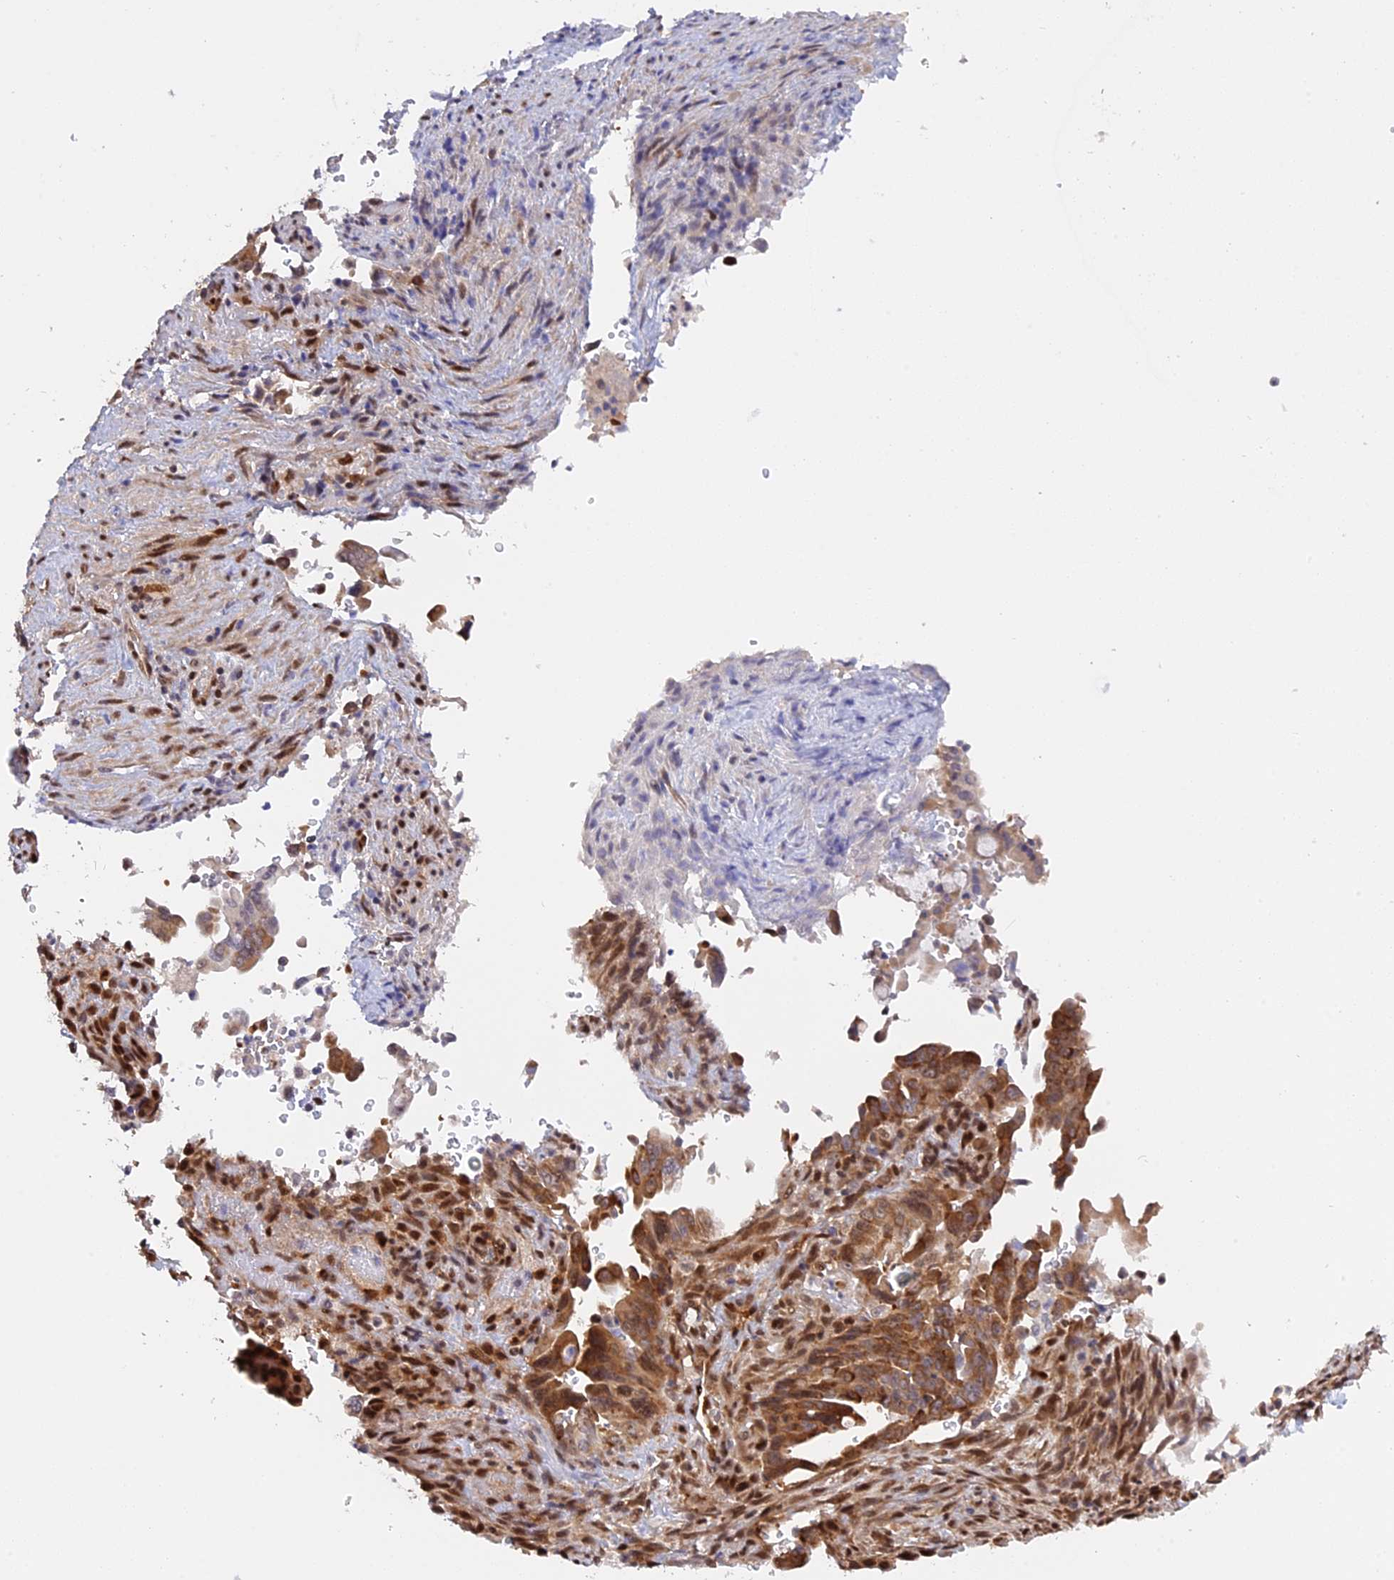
{"staining": {"intensity": "moderate", "quantity": ">75%", "location": "cytoplasmic/membranous"}, "tissue": "pancreatic cancer", "cell_type": "Tumor cells", "image_type": "cancer", "snomed": [{"axis": "morphology", "description": "Adenocarcinoma, NOS"}, {"axis": "topography", "description": "Pancreas"}], "caption": "A histopathology image showing moderate cytoplasmic/membranous staining in about >75% of tumor cells in pancreatic cancer, as visualized by brown immunohistochemical staining.", "gene": "ZNF428", "patient": {"sex": "male", "age": 70}}